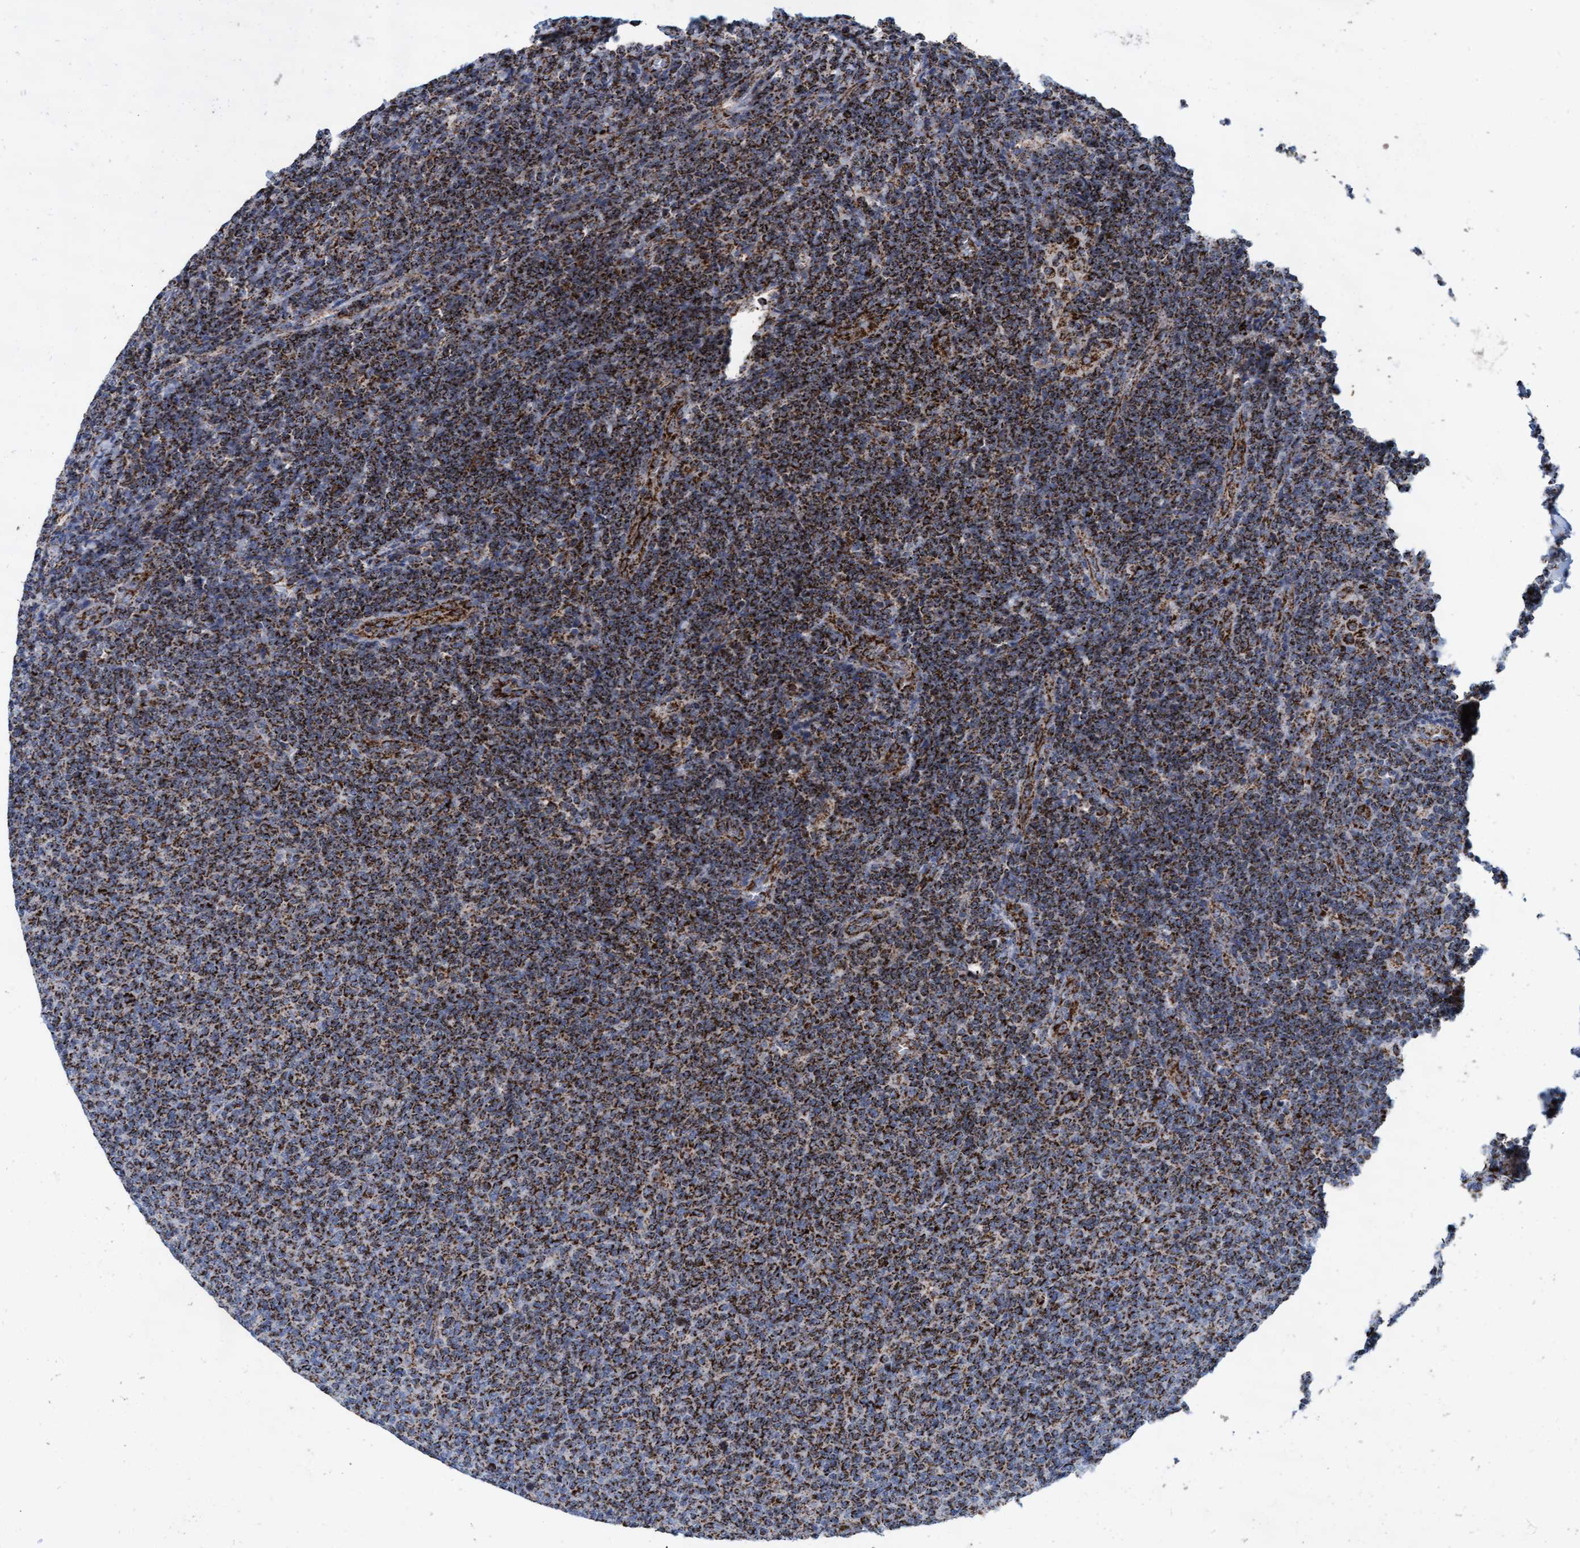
{"staining": {"intensity": "strong", "quantity": ">75%", "location": "cytoplasmic/membranous"}, "tissue": "lymphoma", "cell_type": "Tumor cells", "image_type": "cancer", "snomed": [{"axis": "morphology", "description": "Malignant lymphoma, non-Hodgkin's type, Low grade"}, {"axis": "topography", "description": "Lymph node"}], "caption": "About >75% of tumor cells in human low-grade malignant lymphoma, non-Hodgkin's type demonstrate strong cytoplasmic/membranous protein expression as visualized by brown immunohistochemical staining.", "gene": "MRPL38", "patient": {"sex": "male", "age": 66}}